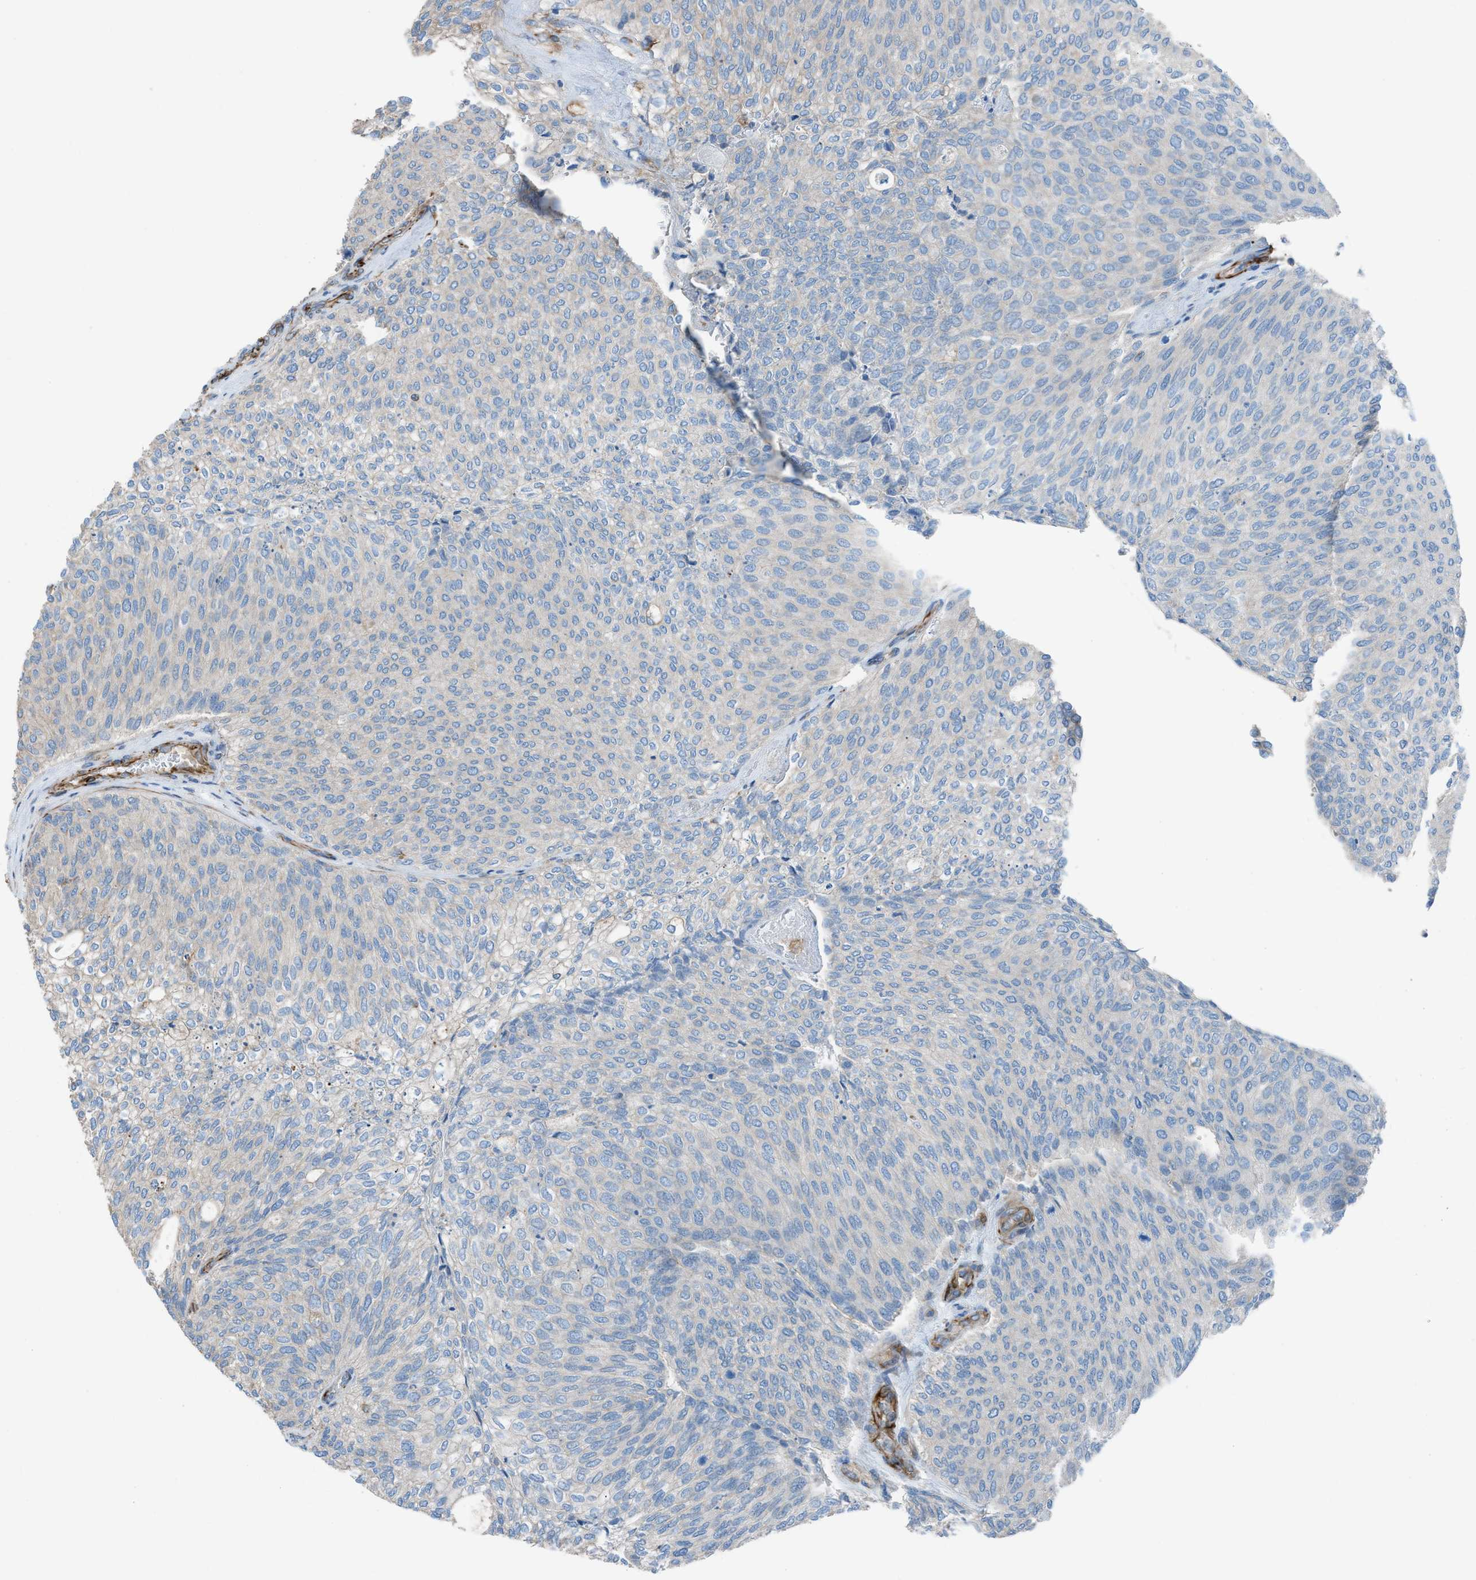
{"staining": {"intensity": "weak", "quantity": "<25%", "location": "cytoplasmic/membranous"}, "tissue": "urothelial cancer", "cell_type": "Tumor cells", "image_type": "cancer", "snomed": [{"axis": "morphology", "description": "Urothelial carcinoma, Low grade"}, {"axis": "topography", "description": "Urinary bladder"}], "caption": "Tumor cells are negative for brown protein staining in urothelial cancer. The staining was performed using DAB to visualize the protein expression in brown, while the nuclei were stained in blue with hematoxylin (Magnification: 20x).", "gene": "CABP7", "patient": {"sex": "female", "age": 79}}